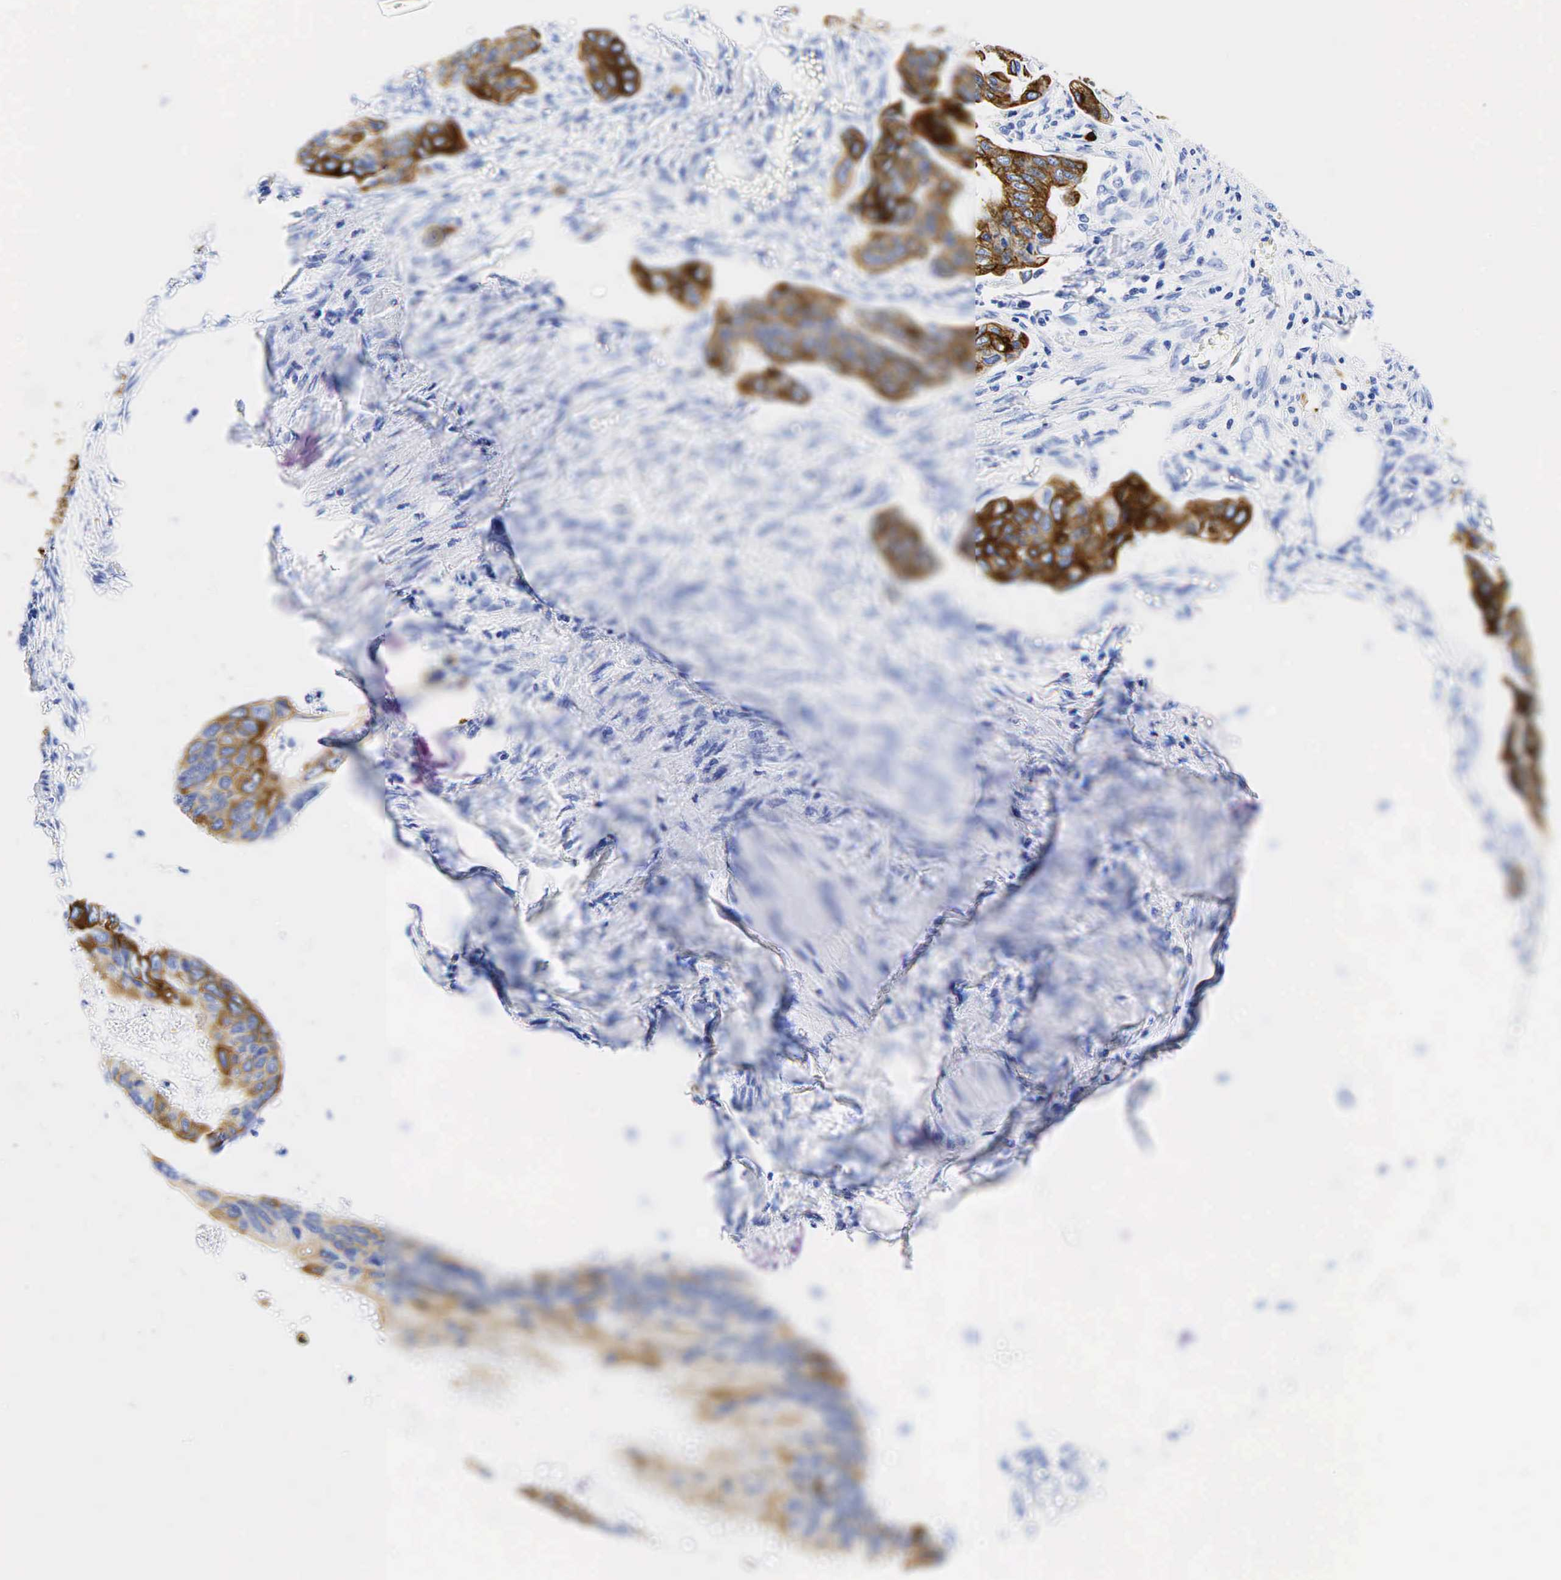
{"staining": {"intensity": "strong", "quantity": ">75%", "location": "cytoplasmic/membranous"}, "tissue": "stomach cancer", "cell_type": "Tumor cells", "image_type": "cancer", "snomed": [{"axis": "morphology", "description": "Adenocarcinoma, NOS"}, {"axis": "topography", "description": "Stomach, upper"}], "caption": "This image demonstrates immunohistochemistry staining of stomach adenocarcinoma, with high strong cytoplasmic/membranous expression in about >75% of tumor cells.", "gene": "KRT19", "patient": {"sex": "male", "age": 80}}